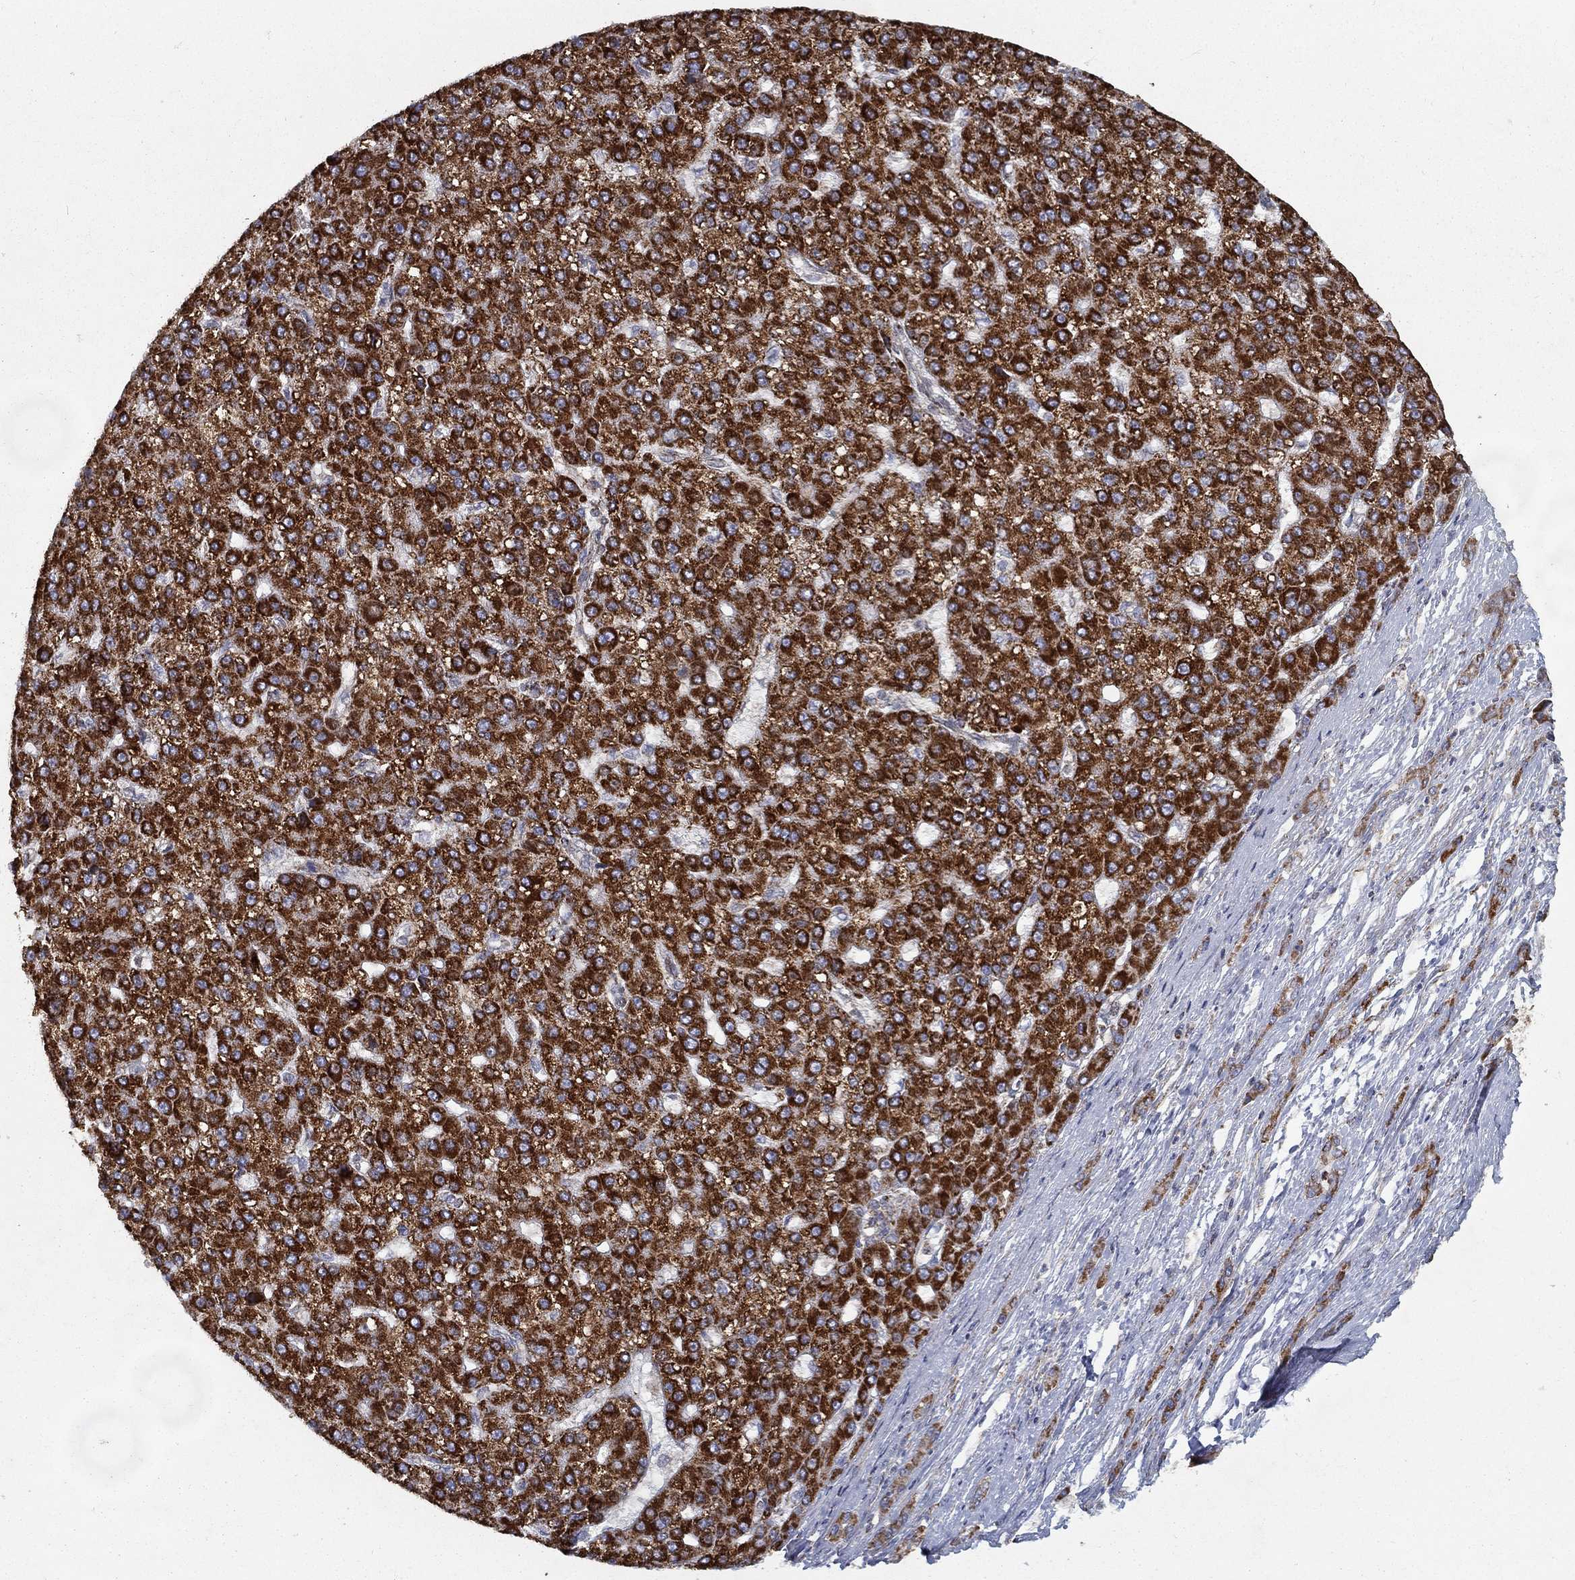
{"staining": {"intensity": "strong", "quantity": ">75%", "location": "cytoplasmic/membranous"}, "tissue": "liver cancer", "cell_type": "Tumor cells", "image_type": "cancer", "snomed": [{"axis": "morphology", "description": "Carcinoma, Hepatocellular, NOS"}, {"axis": "topography", "description": "Liver"}], "caption": "Immunohistochemical staining of liver cancer (hepatocellular carcinoma) shows strong cytoplasmic/membranous protein staining in approximately >75% of tumor cells.", "gene": "MT-CYB", "patient": {"sex": "male", "age": 67}}